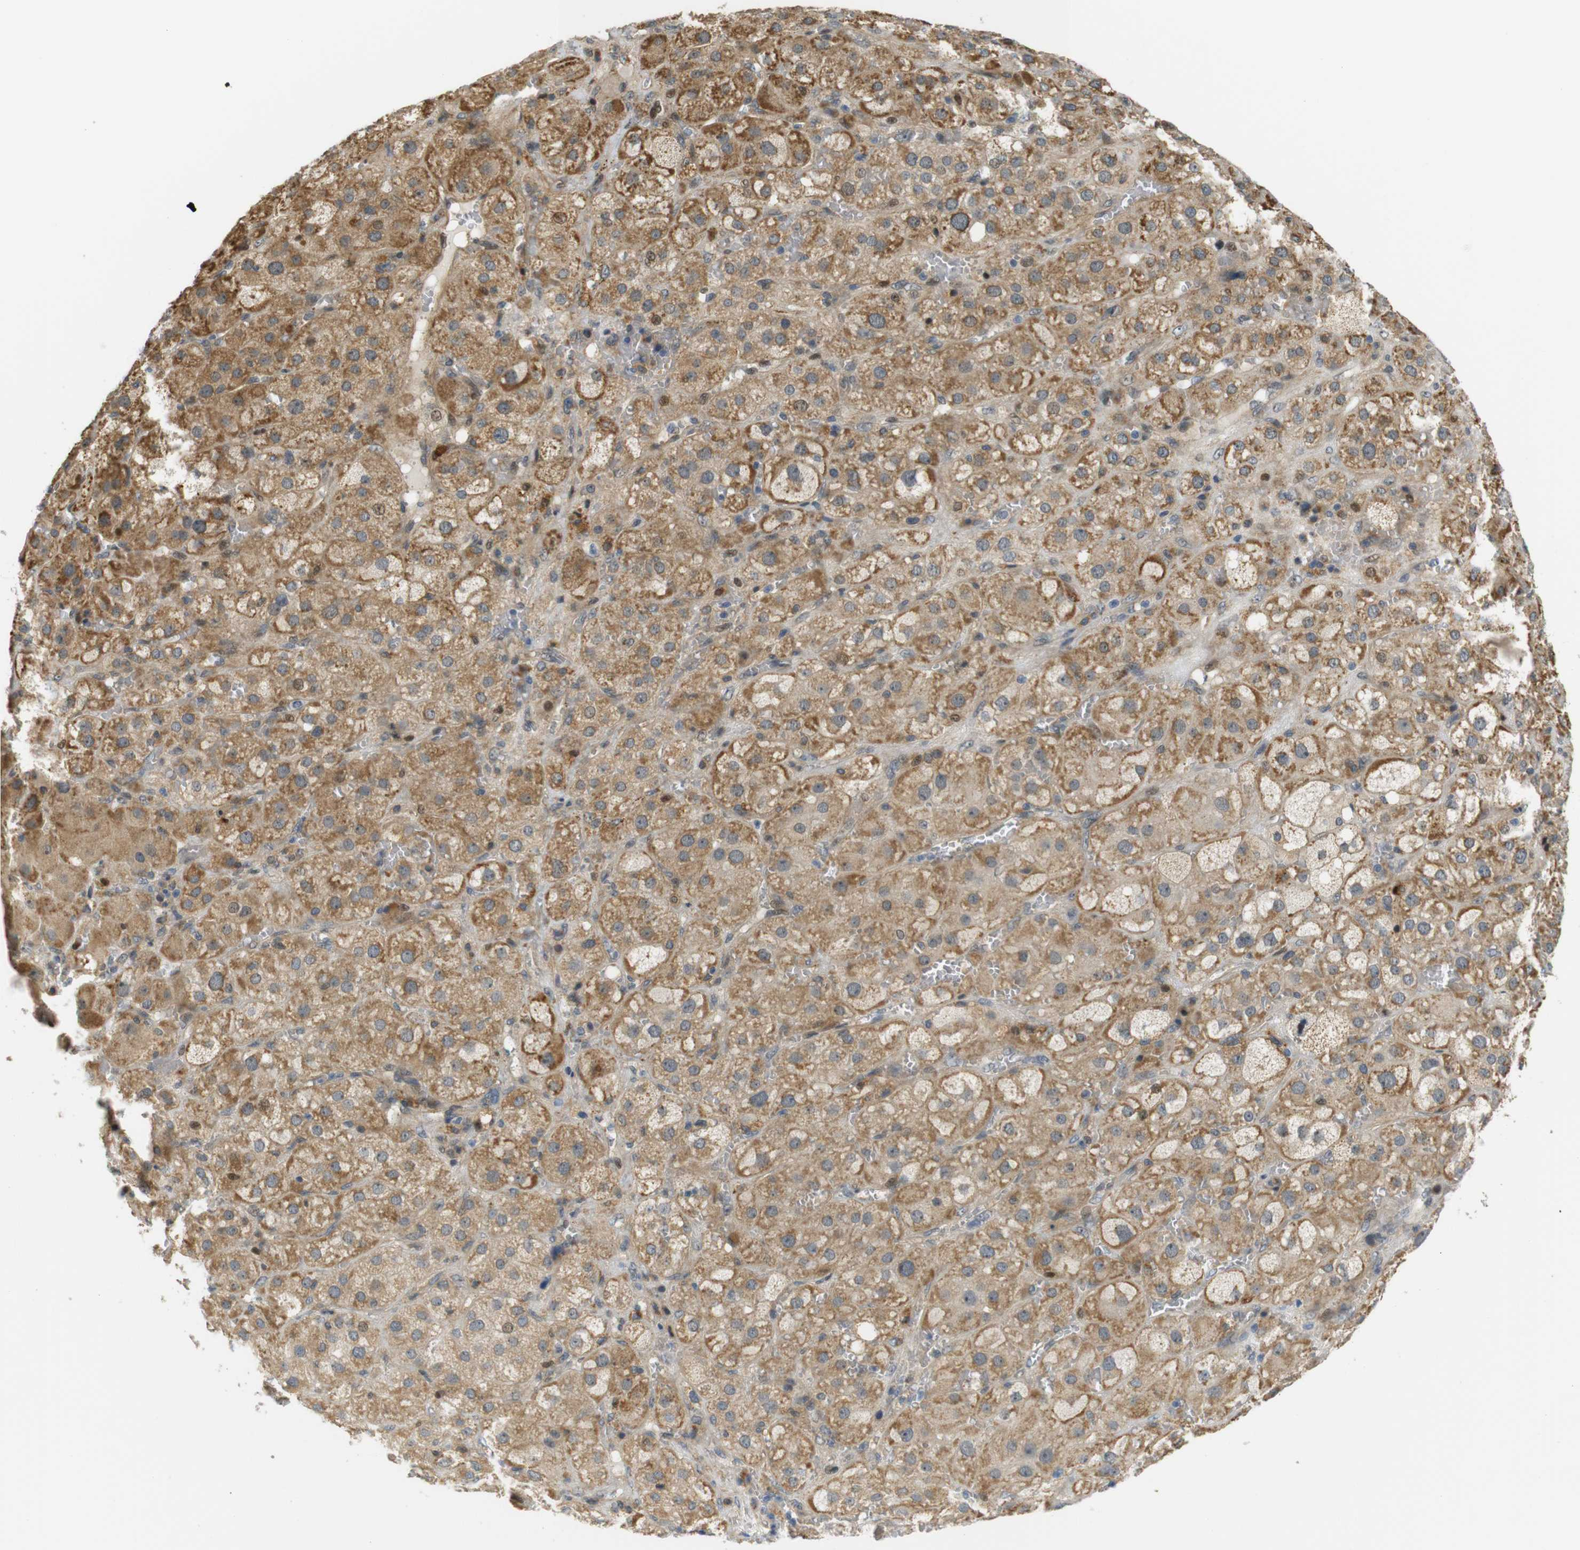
{"staining": {"intensity": "moderate", "quantity": ">75%", "location": "cytoplasmic/membranous,nuclear"}, "tissue": "adrenal gland", "cell_type": "Glandular cells", "image_type": "normal", "snomed": [{"axis": "morphology", "description": "Normal tissue, NOS"}, {"axis": "topography", "description": "Adrenal gland"}], "caption": "High-power microscopy captured an IHC histopathology image of unremarkable adrenal gland, revealing moderate cytoplasmic/membranous,nuclear expression in approximately >75% of glandular cells.", "gene": "TSPAN9", "patient": {"sex": "female", "age": 47}}